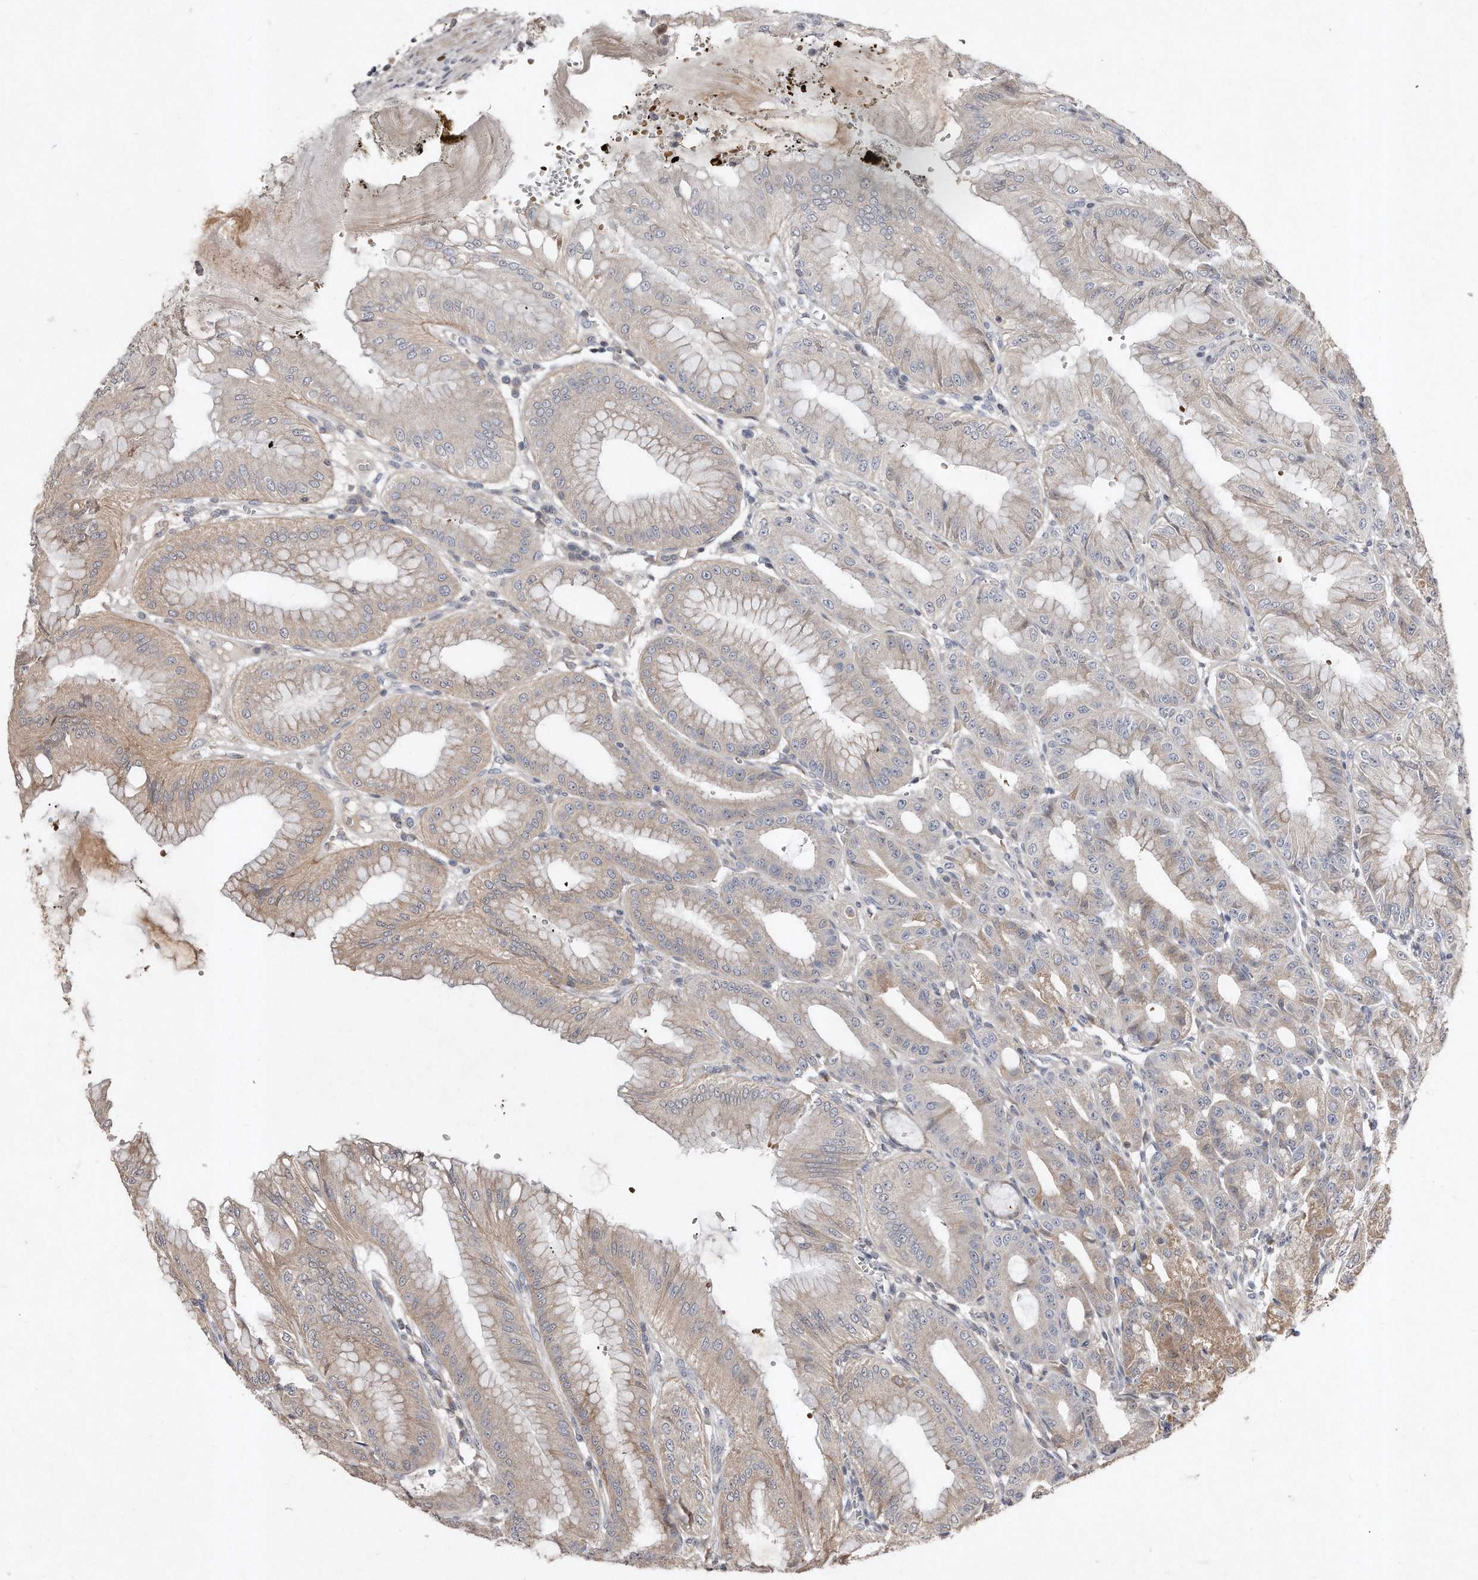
{"staining": {"intensity": "weak", "quantity": "<25%", "location": "cytoplasmic/membranous"}, "tissue": "stomach", "cell_type": "Glandular cells", "image_type": "normal", "snomed": [{"axis": "morphology", "description": "Normal tissue, NOS"}, {"axis": "topography", "description": "Stomach, lower"}], "caption": "Immunohistochemical staining of normal human stomach shows no significant positivity in glandular cells.", "gene": "TECR", "patient": {"sex": "male", "age": 71}}